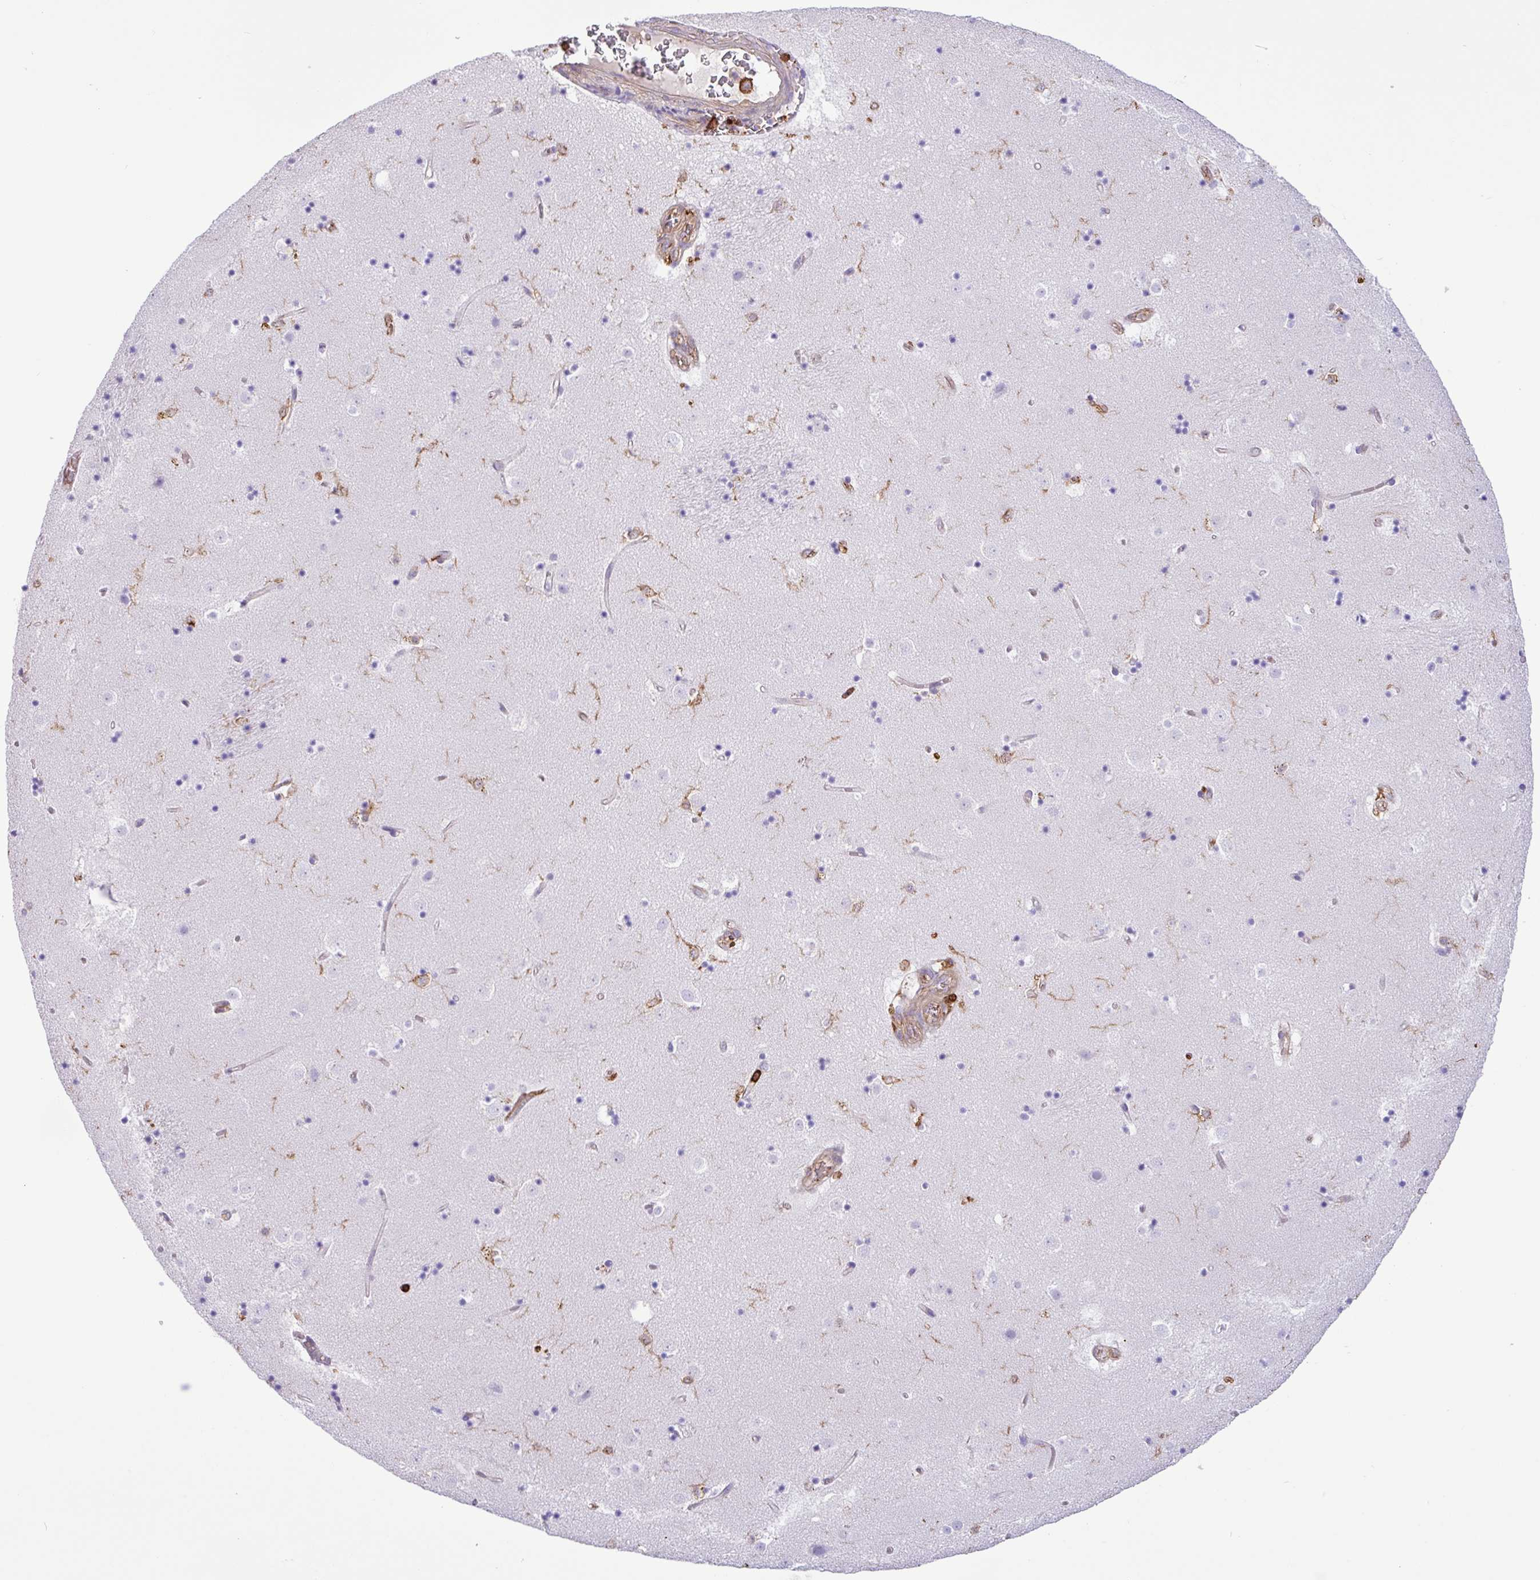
{"staining": {"intensity": "moderate", "quantity": "<25%", "location": "cytoplasmic/membranous"}, "tissue": "caudate", "cell_type": "Glial cells", "image_type": "normal", "snomed": [{"axis": "morphology", "description": "Normal tissue, NOS"}, {"axis": "topography", "description": "Lateral ventricle wall"}], "caption": "Brown immunohistochemical staining in normal caudate displays moderate cytoplasmic/membranous expression in approximately <25% of glial cells.", "gene": "PPP1R18", "patient": {"sex": "male", "age": 58}}